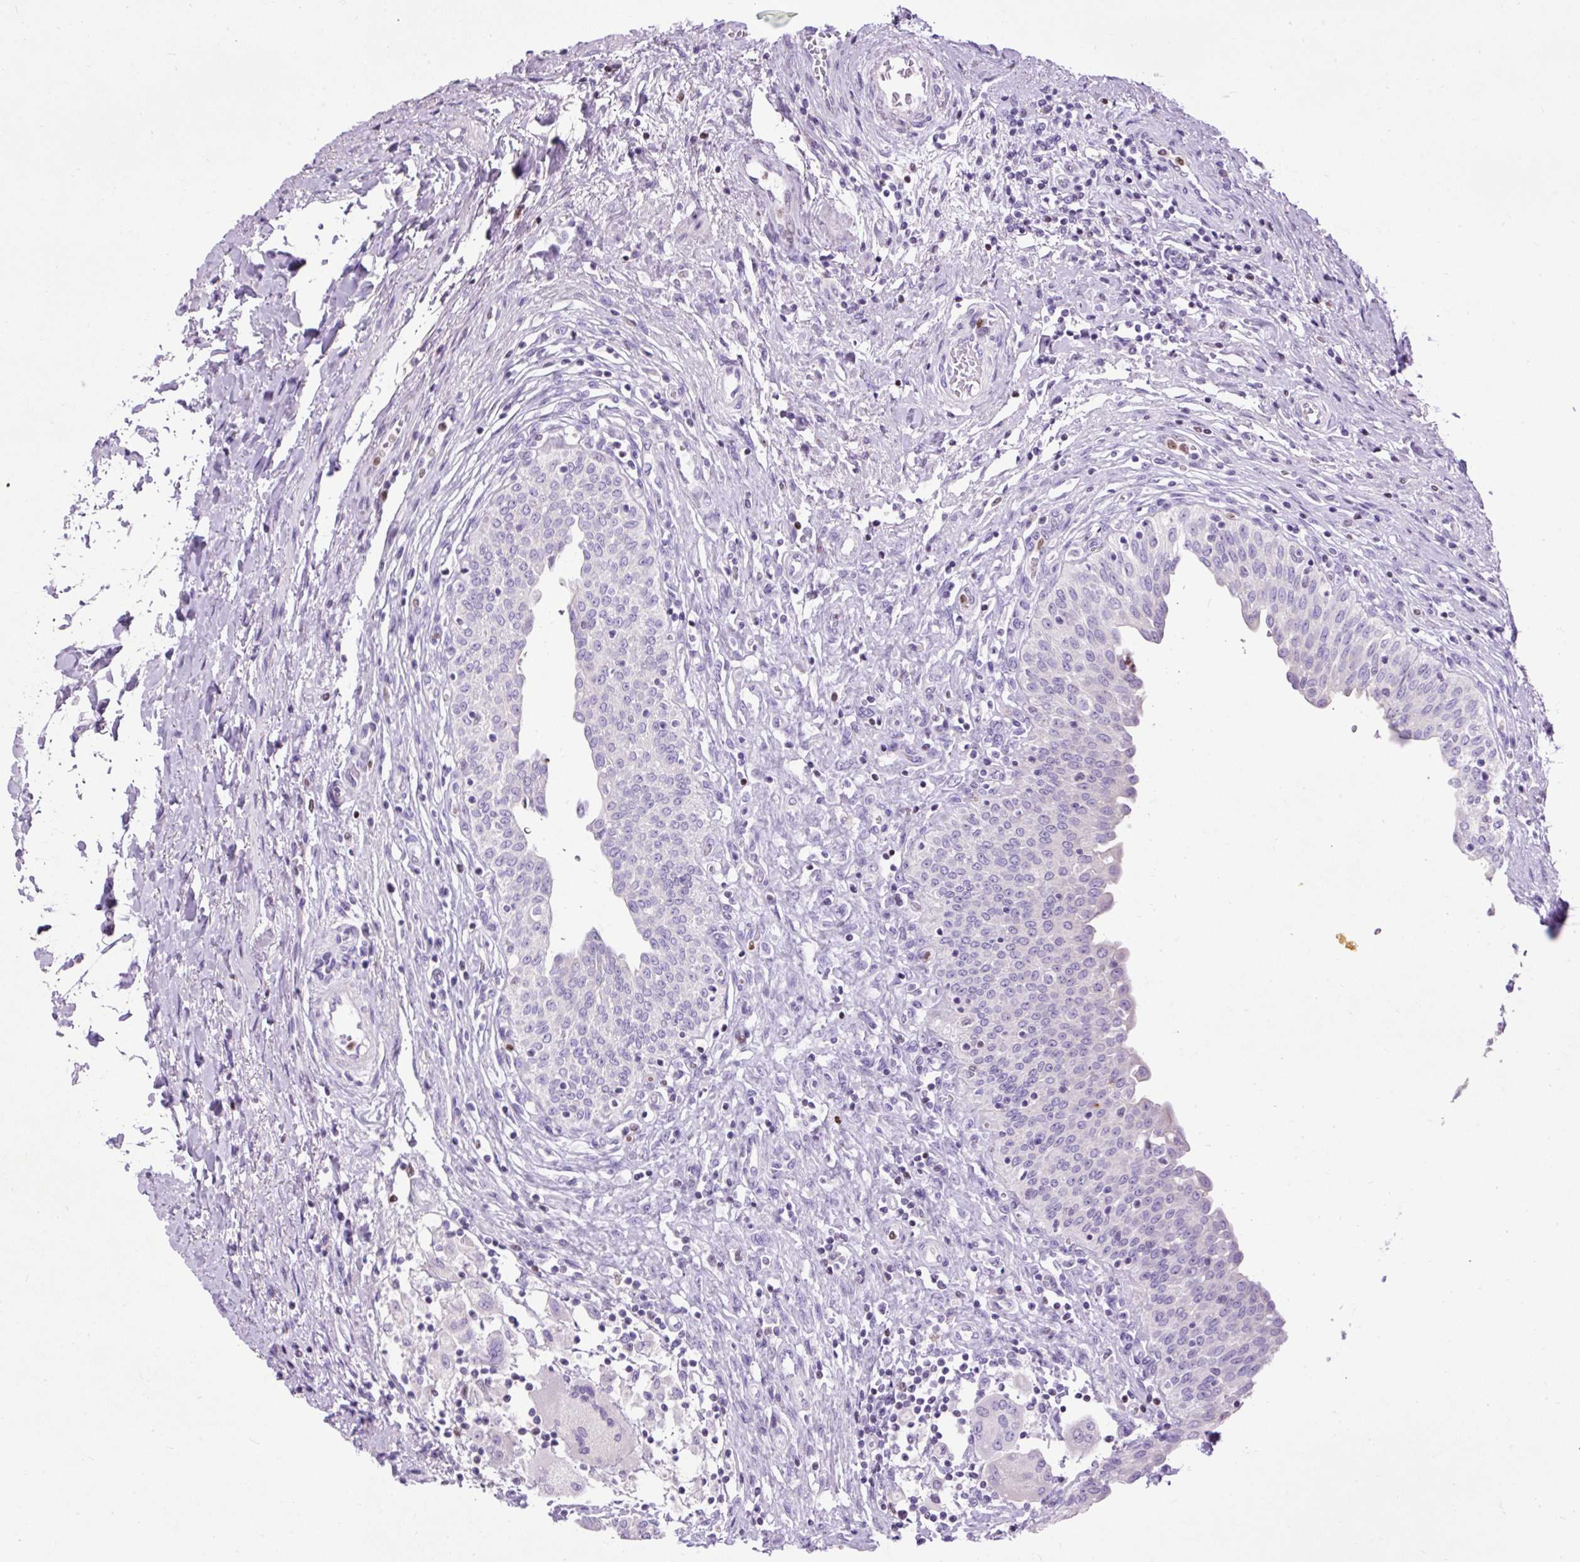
{"staining": {"intensity": "negative", "quantity": "none", "location": "none"}, "tissue": "urinary bladder", "cell_type": "Urothelial cells", "image_type": "normal", "snomed": [{"axis": "morphology", "description": "Normal tissue, NOS"}, {"axis": "topography", "description": "Urinary bladder"}], "caption": "Normal urinary bladder was stained to show a protein in brown. There is no significant staining in urothelial cells. Brightfield microscopy of immunohistochemistry (IHC) stained with DAB (3,3'-diaminobenzidine) (brown) and hematoxylin (blue), captured at high magnification.", "gene": "SPC24", "patient": {"sex": "male", "age": 71}}